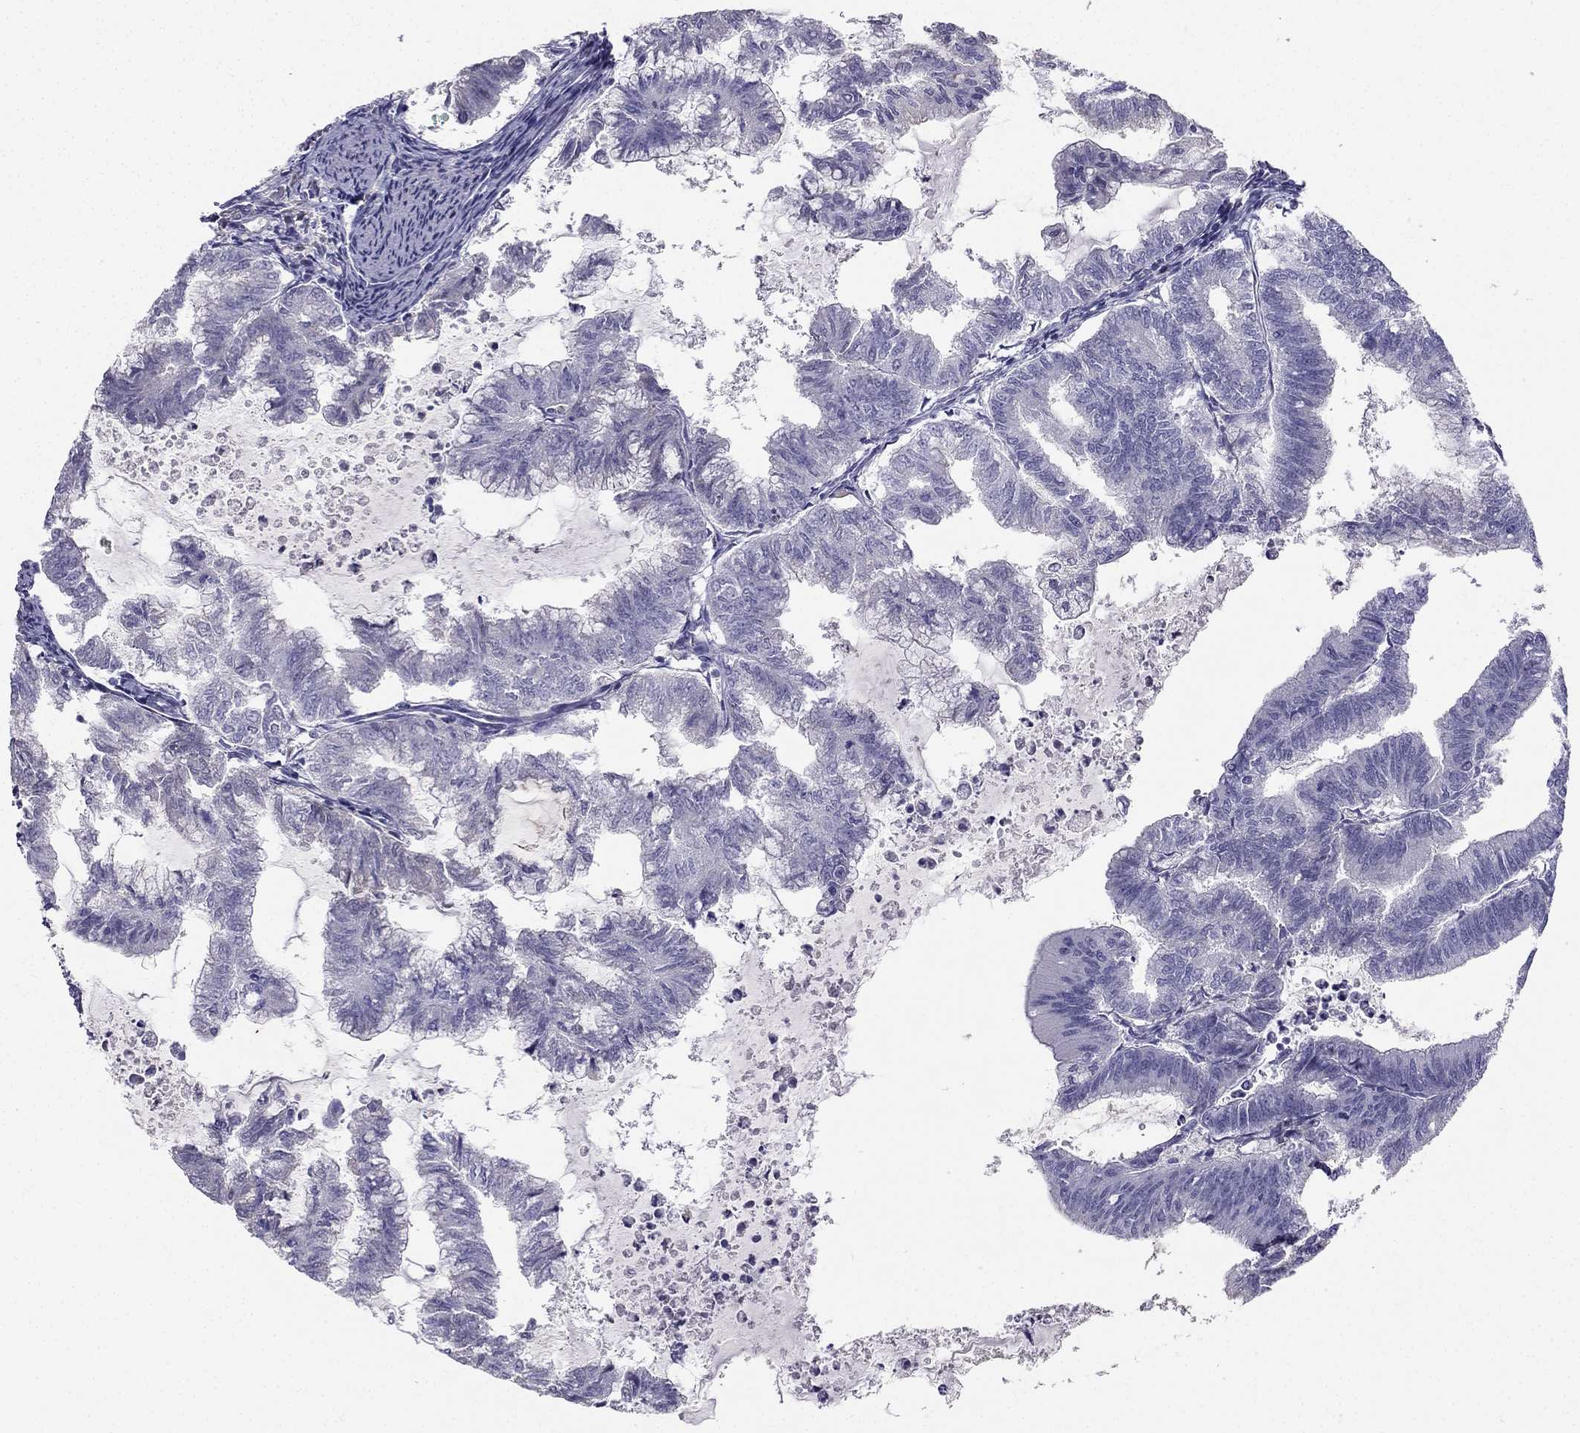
{"staining": {"intensity": "negative", "quantity": "none", "location": "none"}, "tissue": "endometrial cancer", "cell_type": "Tumor cells", "image_type": "cancer", "snomed": [{"axis": "morphology", "description": "Adenocarcinoma, NOS"}, {"axis": "topography", "description": "Endometrium"}], "caption": "Endometrial cancer was stained to show a protein in brown. There is no significant expression in tumor cells.", "gene": "RSPH14", "patient": {"sex": "female", "age": 79}}